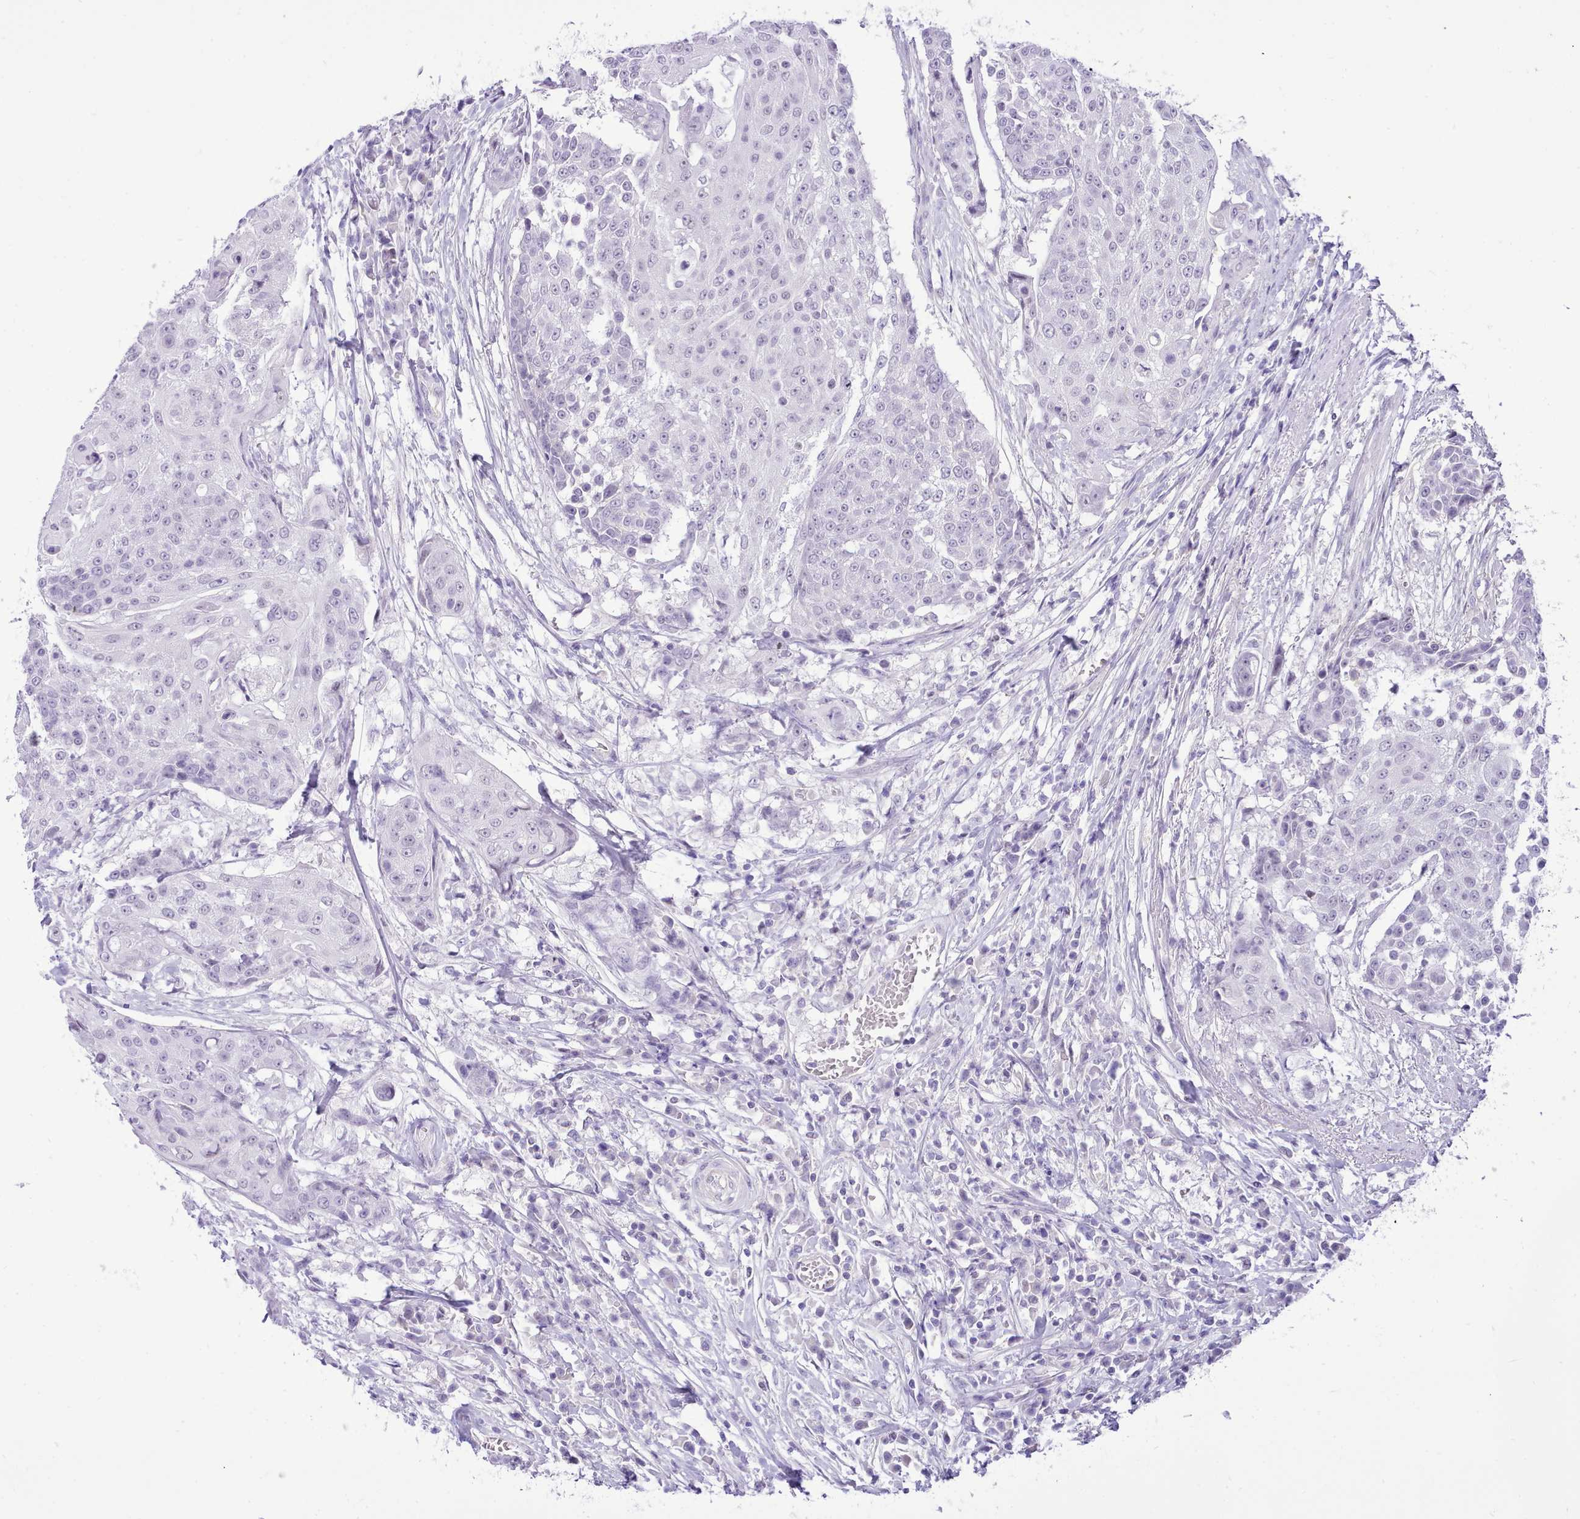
{"staining": {"intensity": "negative", "quantity": "none", "location": "none"}, "tissue": "urothelial cancer", "cell_type": "Tumor cells", "image_type": "cancer", "snomed": [{"axis": "morphology", "description": "Urothelial carcinoma, High grade"}, {"axis": "topography", "description": "Urinary bladder"}], "caption": "High-grade urothelial carcinoma stained for a protein using immunohistochemistry demonstrates no staining tumor cells.", "gene": "LRRC37A", "patient": {"sex": "female", "age": 63}}